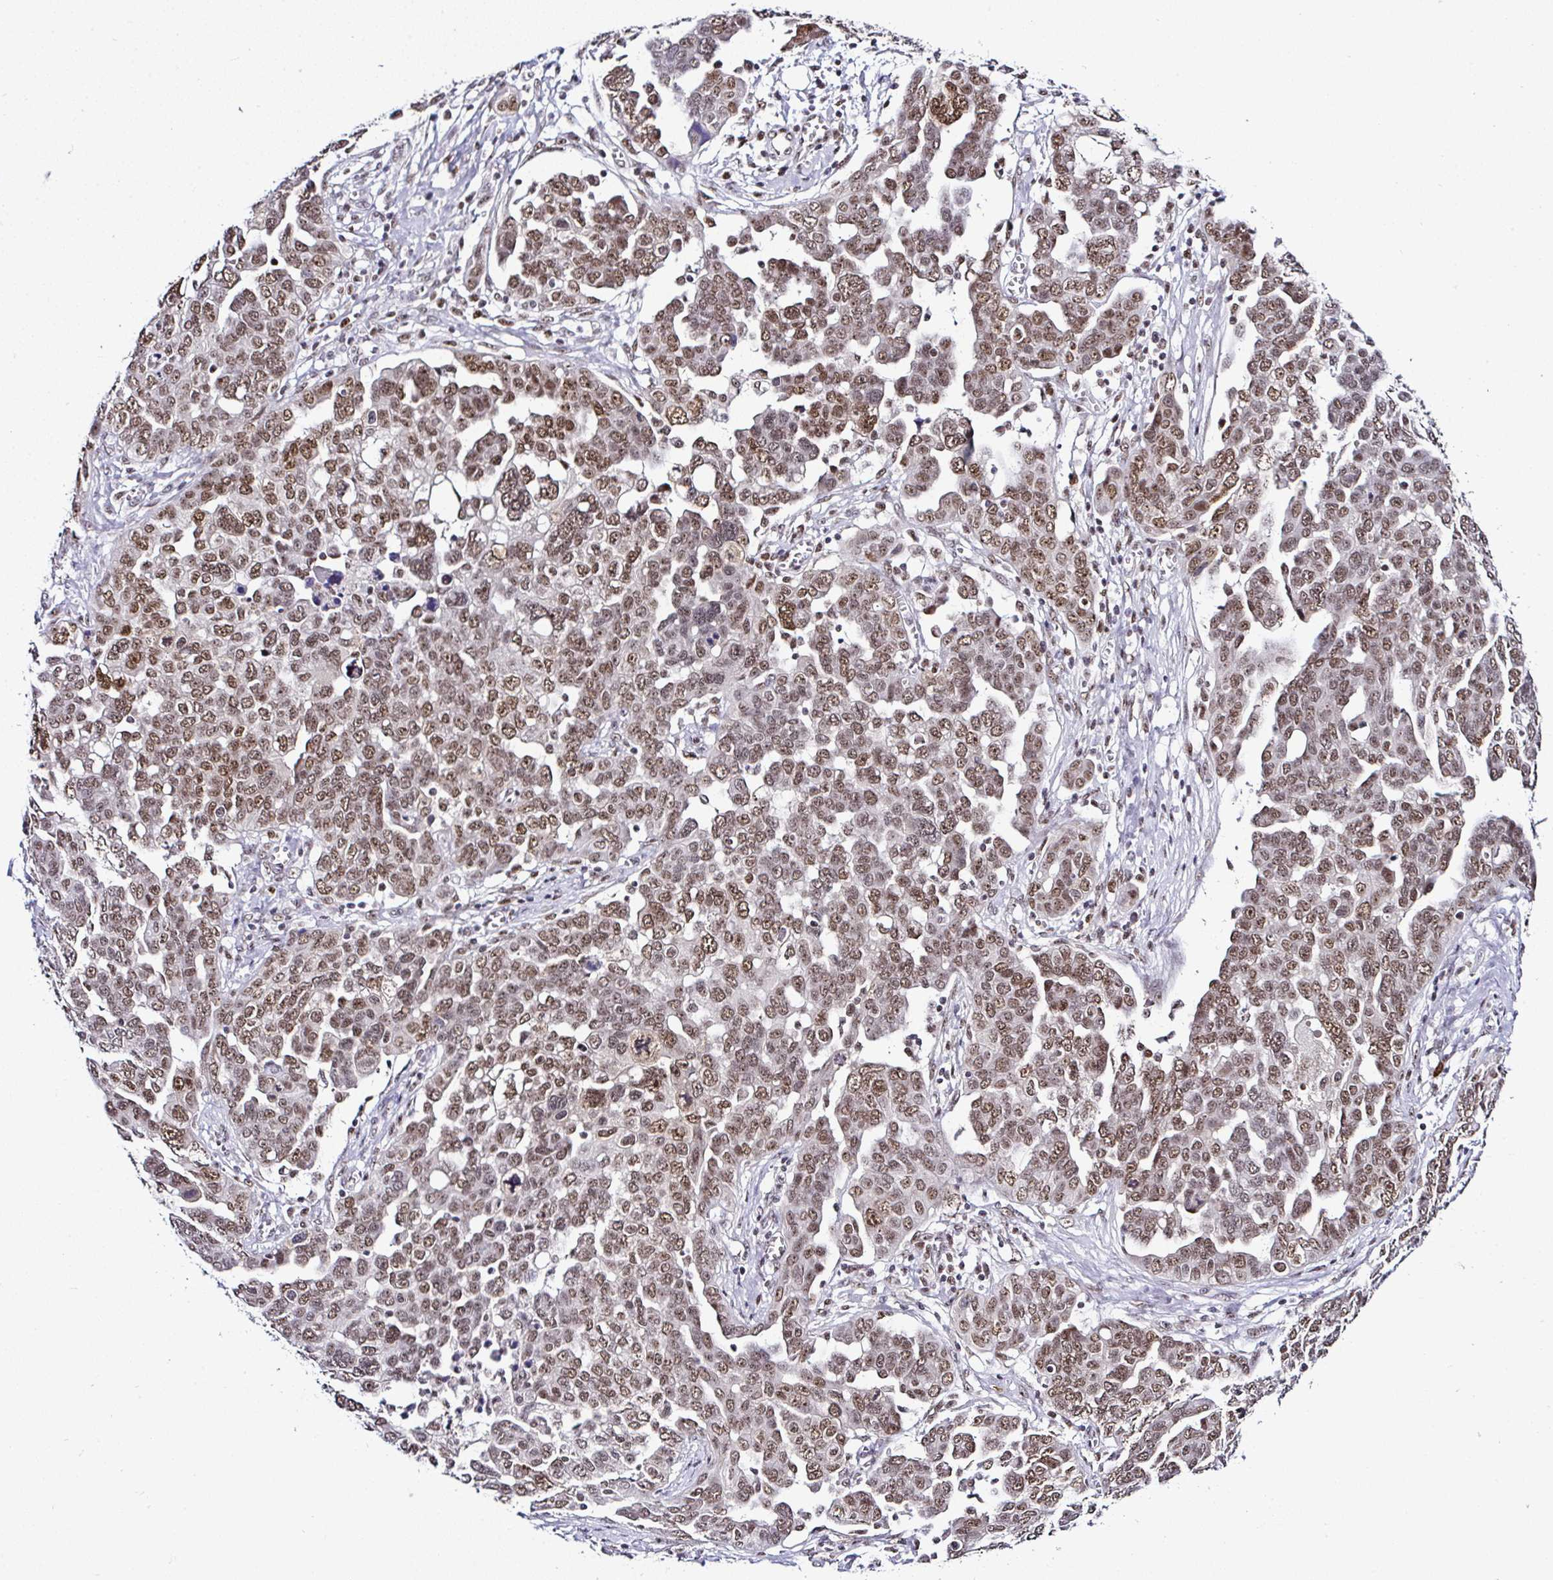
{"staining": {"intensity": "moderate", "quantity": ">75%", "location": "nuclear"}, "tissue": "ovarian cancer", "cell_type": "Tumor cells", "image_type": "cancer", "snomed": [{"axis": "morphology", "description": "Cystadenocarcinoma, serous, NOS"}, {"axis": "topography", "description": "Ovary"}], "caption": "Ovarian cancer stained for a protein (brown) displays moderate nuclear positive staining in about >75% of tumor cells.", "gene": "PTPN2", "patient": {"sex": "female", "age": 59}}